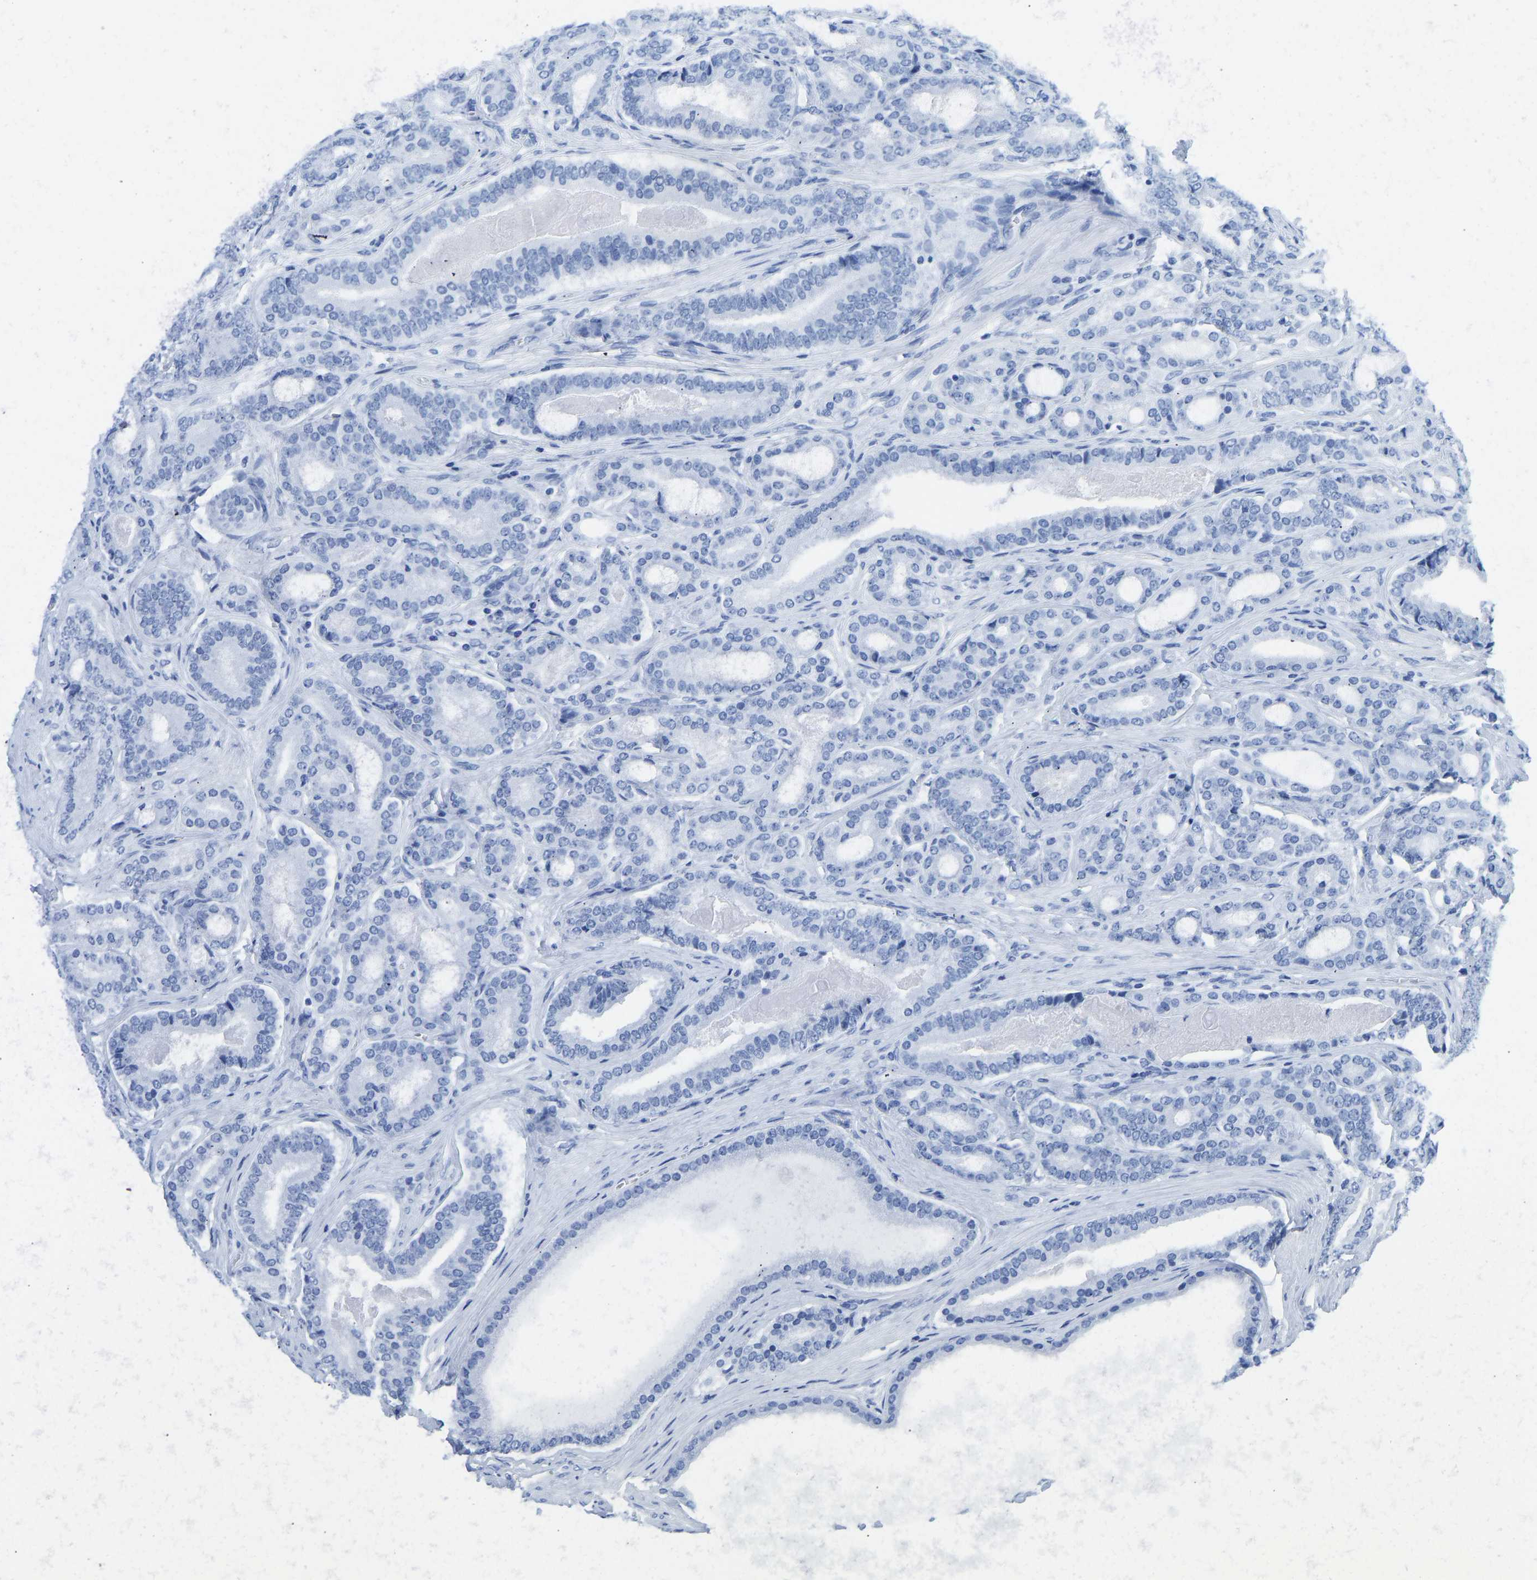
{"staining": {"intensity": "negative", "quantity": "none", "location": "none"}, "tissue": "prostate cancer", "cell_type": "Tumor cells", "image_type": "cancer", "snomed": [{"axis": "morphology", "description": "Adenocarcinoma, High grade"}, {"axis": "topography", "description": "Prostate"}], "caption": "Immunohistochemical staining of prostate cancer (adenocarcinoma (high-grade)) demonstrates no significant staining in tumor cells.", "gene": "ELMO2", "patient": {"sex": "male", "age": 60}}